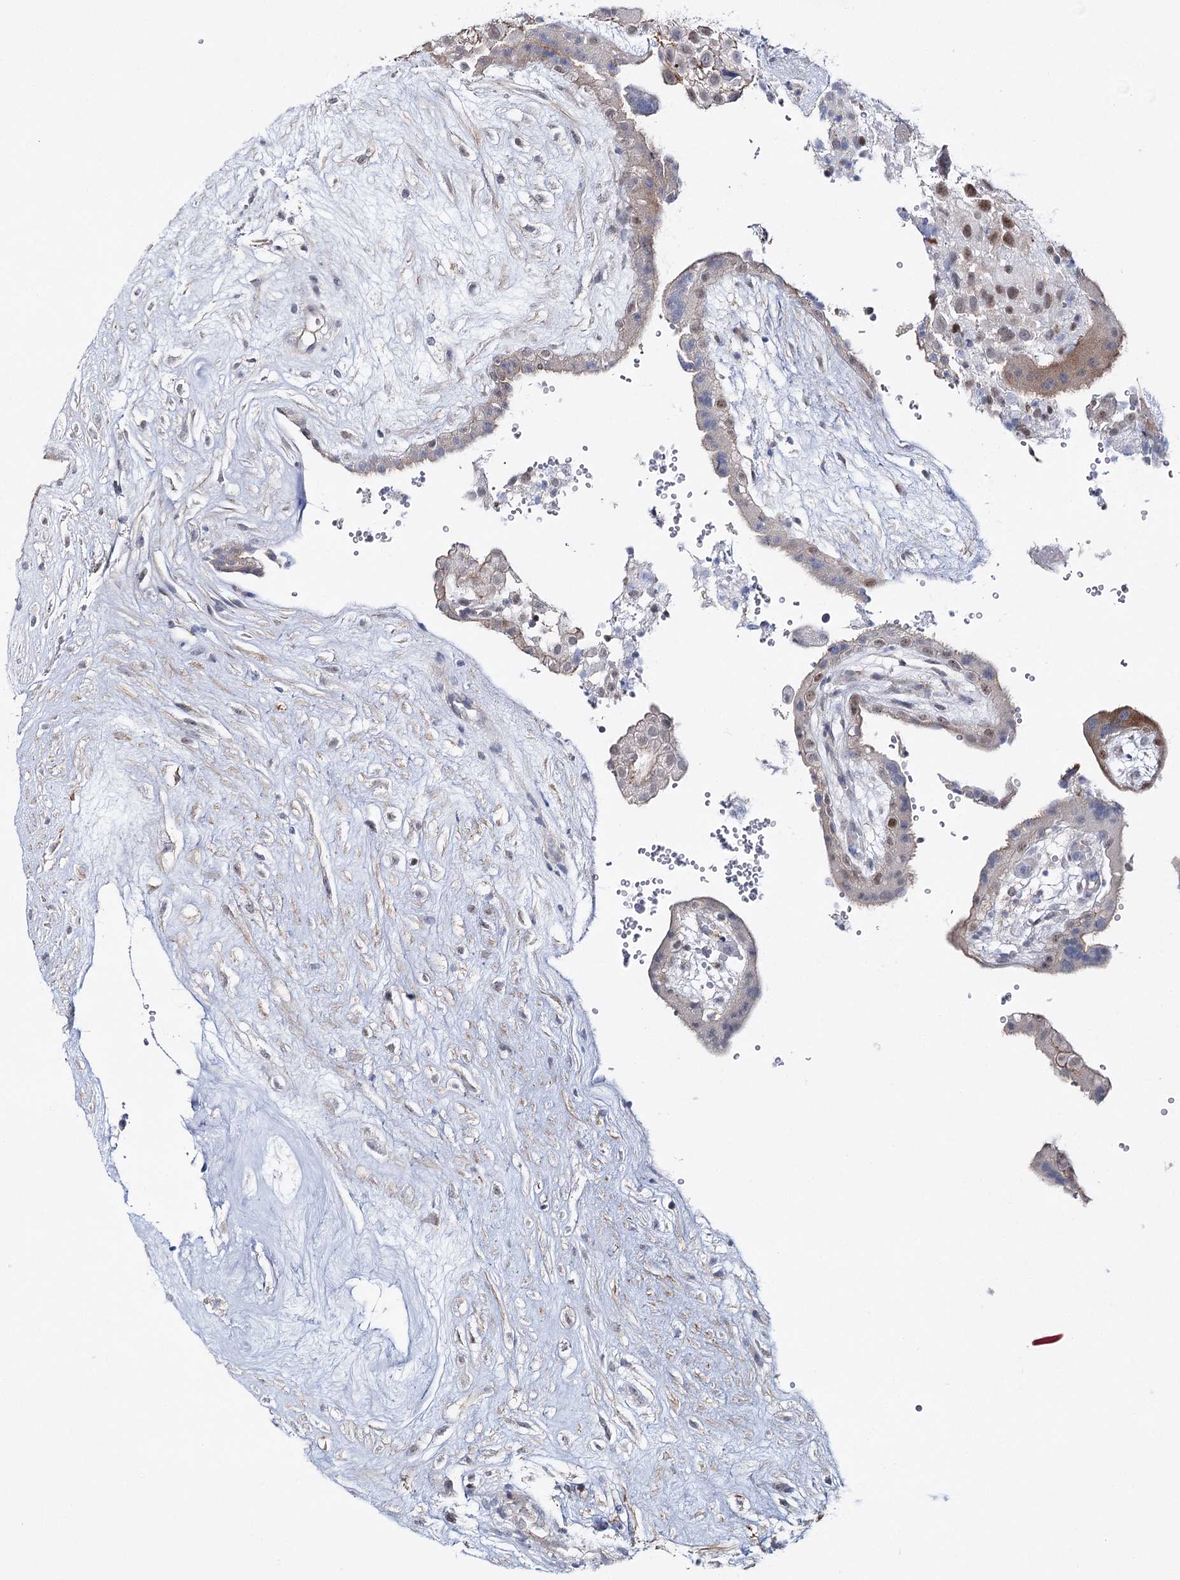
{"staining": {"intensity": "negative", "quantity": "none", "location": "none"}, "tissue": "placenta", "cell_type": "Decidual cells", "image_type": "normal", "snomed": [{"axis": "morphology", "description": "Normal tissue, NOS"}, {"axis": "topography", "description": "Placenta"}], "caption": "A photomicrograph of human placenta is negative for staining in decidual cells. Nuclei are stained in blue.", "gene": "ZC3H8", "patient": {"sex": "female", "age": 18}}